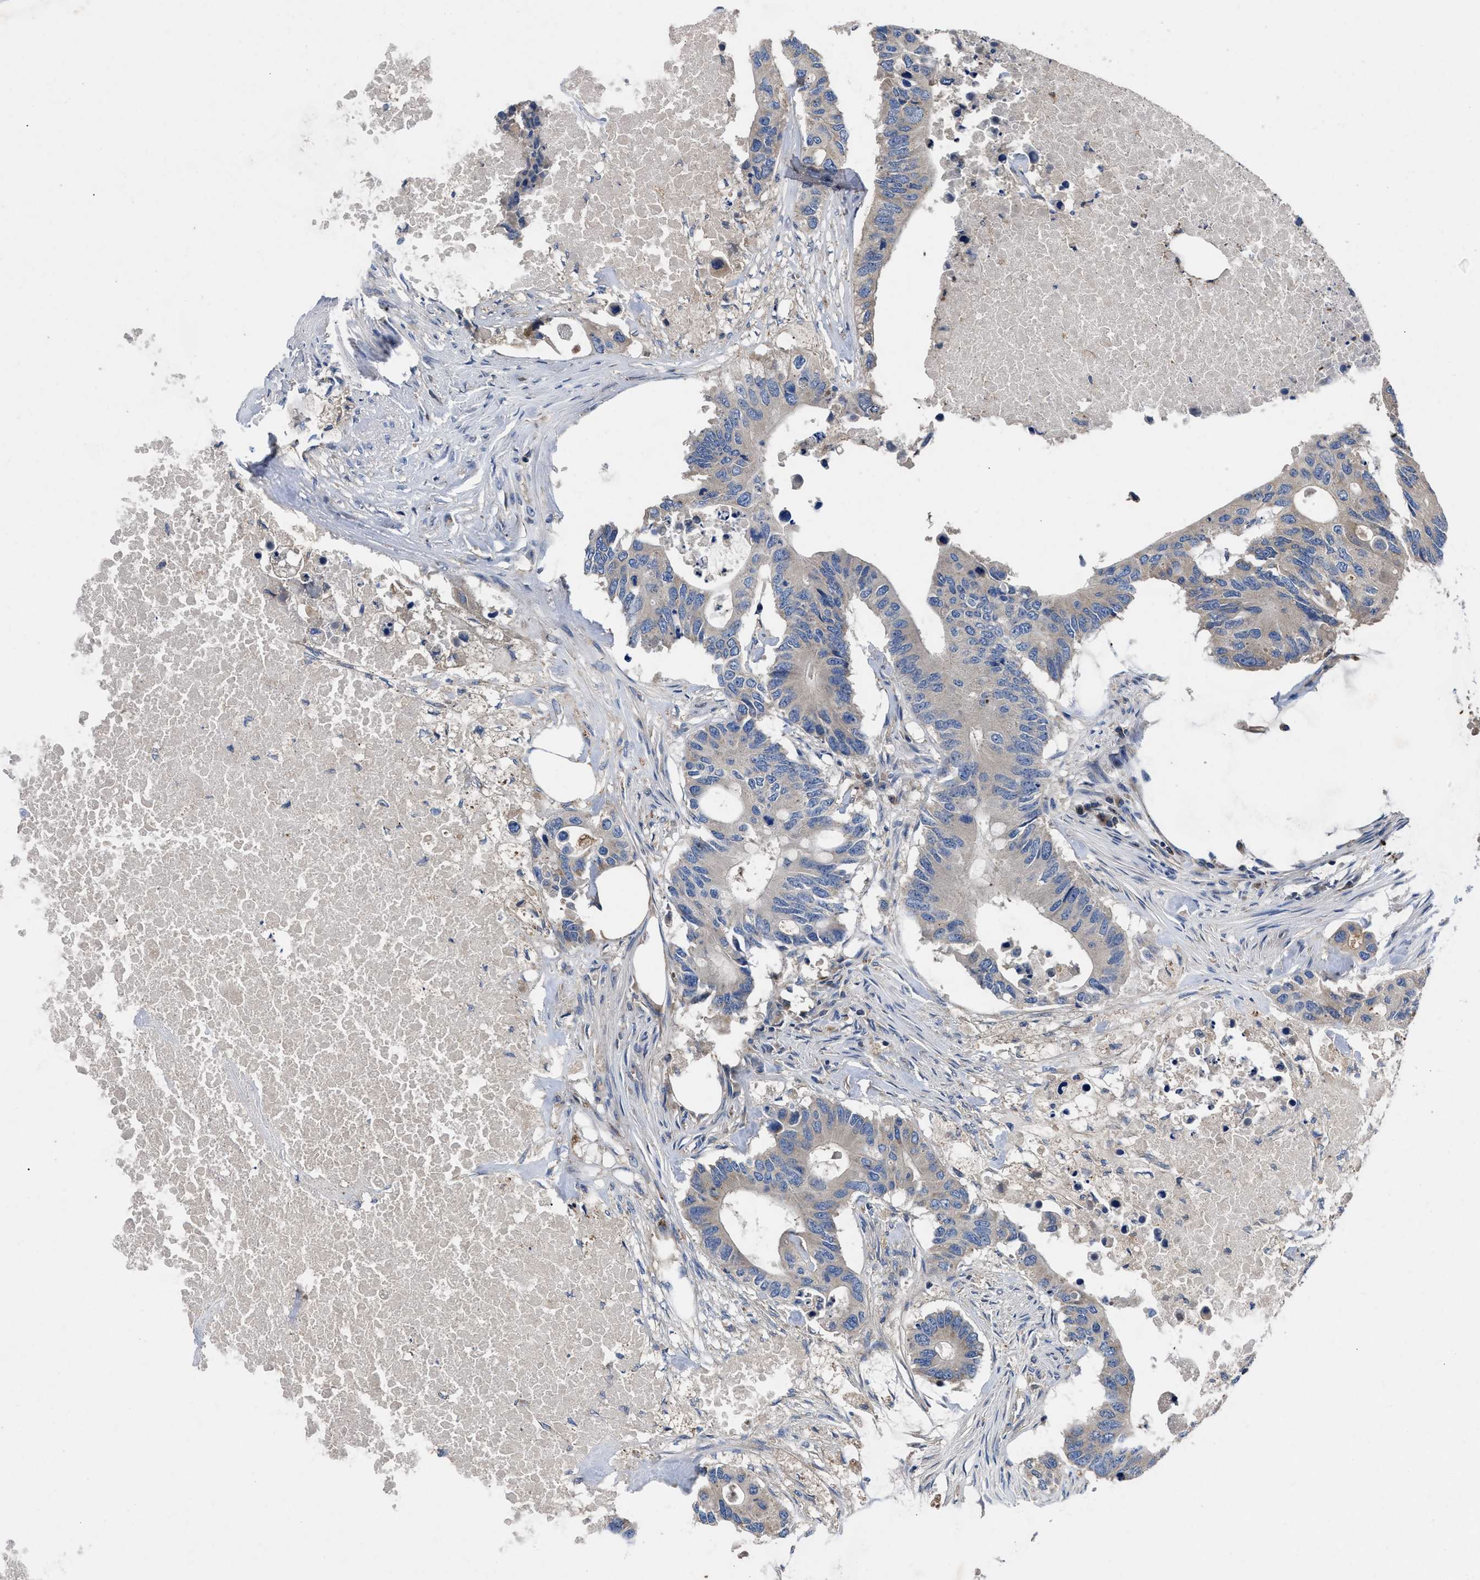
{"staining": {"intensity": "negative", "quantity": "none", "location": "none"}, "tissue": "colorectal cancer", "cell_type": "Tumor cells", "image_type": "cancer", "snomed": [{"axis": "morphology", "description": "Adenocarcinoma, NOS"}, {"axis": "topography", "description": "Colon"}], "caption": "DAB (3,3'-diaminobenzidine) immunohistochemical staining of colorectal adenocarcinoma shows no significant positivity in tumor cells.", "gene": "YBEY", "patient": {"sex": "male", "age": 71}}